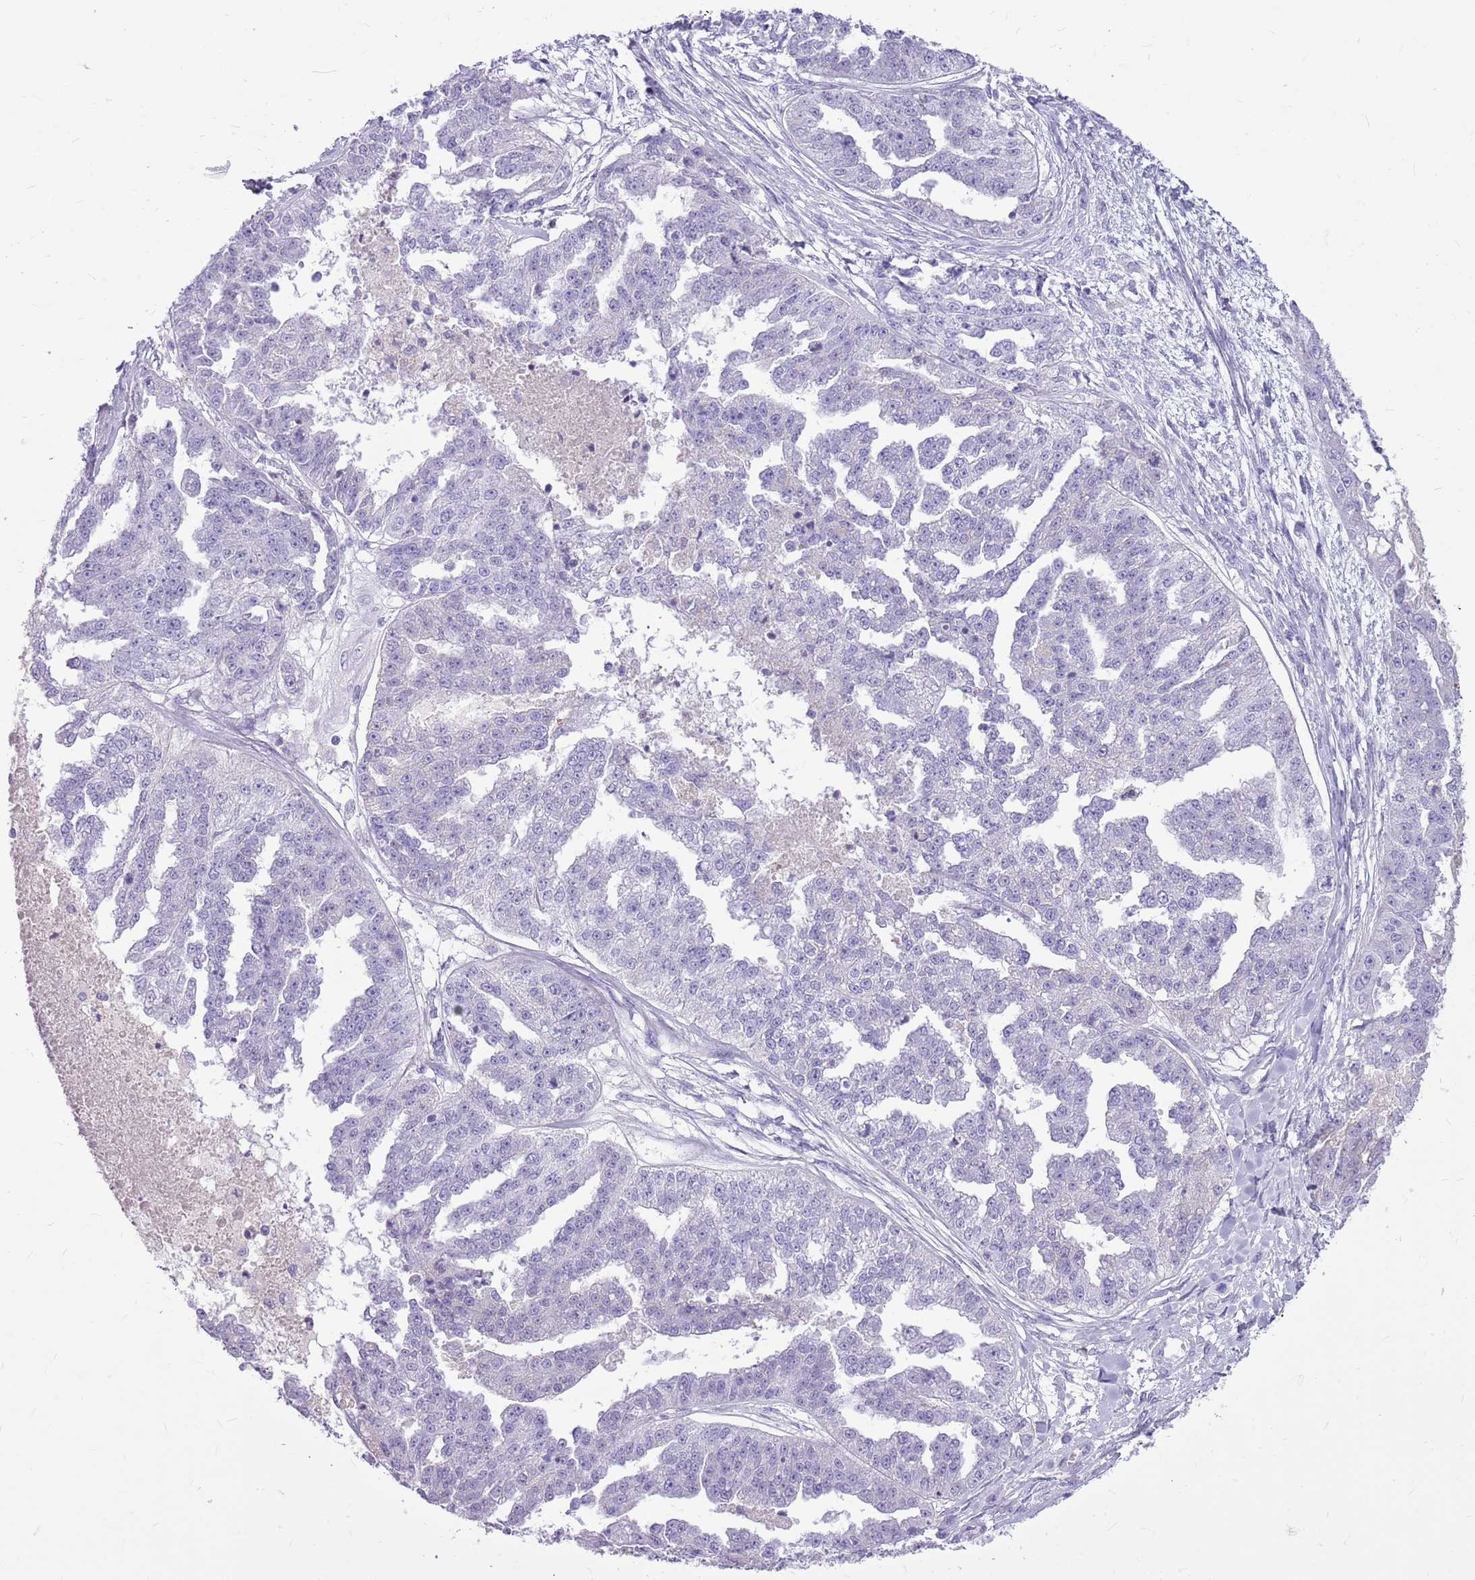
{"staining": {"intensity": "negative", "quantity": "none", "location": "none"}, "tissue": "ovarian cancer", "cell_type": "Tumor cells", "image_type": "cancer", "snomed": [{"axis": "morphology", "description": "Cystadenocarcinoma, serous, NOS"}, {"axis": "topography", "description": "Ovary"}], "caption": "DAB (3,3'-diaminobenzidine) immunohistochemical staining of human ovarian cancer reveals no significant staining in tumor cells.", "gene": "ZNF425", "patient": {"sex": "female", "age": 58}}